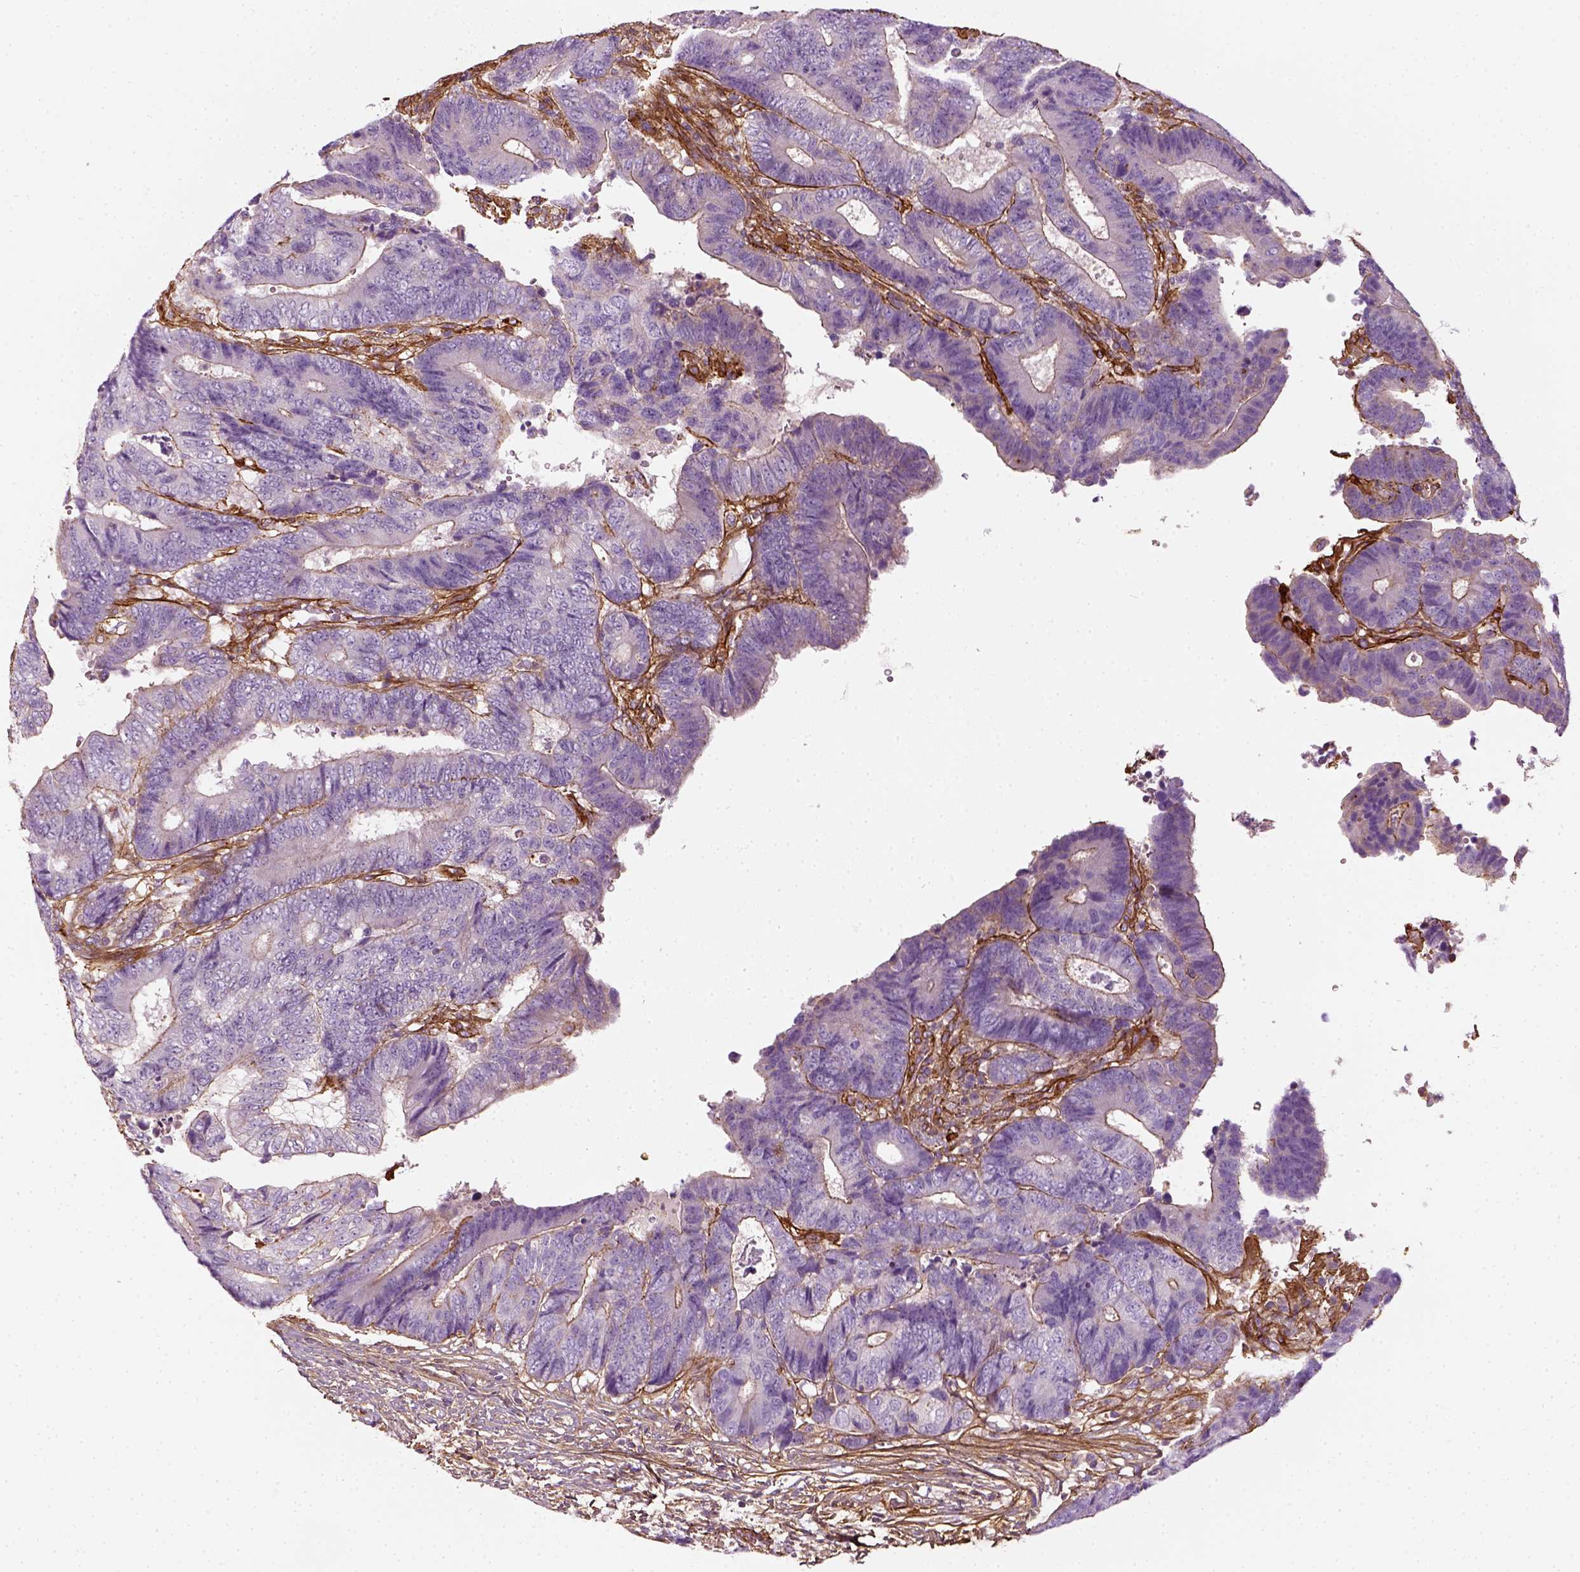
{"staining": {"intensity": "negative", "quantity": "none", "location": "none"}, "tissue": "colorectal cancer", "cell_type": "Tumor cells", "image_type": "cancer", "snomed": [{"axis": "morphology", "description": "Adenocarcinoma, NOS"}, {"axis": "topography", "description": "Colon"}], "caption": "The micrograph demonstrates no significant positivity in tumor cells of colorectal cancer.", "gene": "COL6A2", "patient": {"sex": "female", "age": 48}}